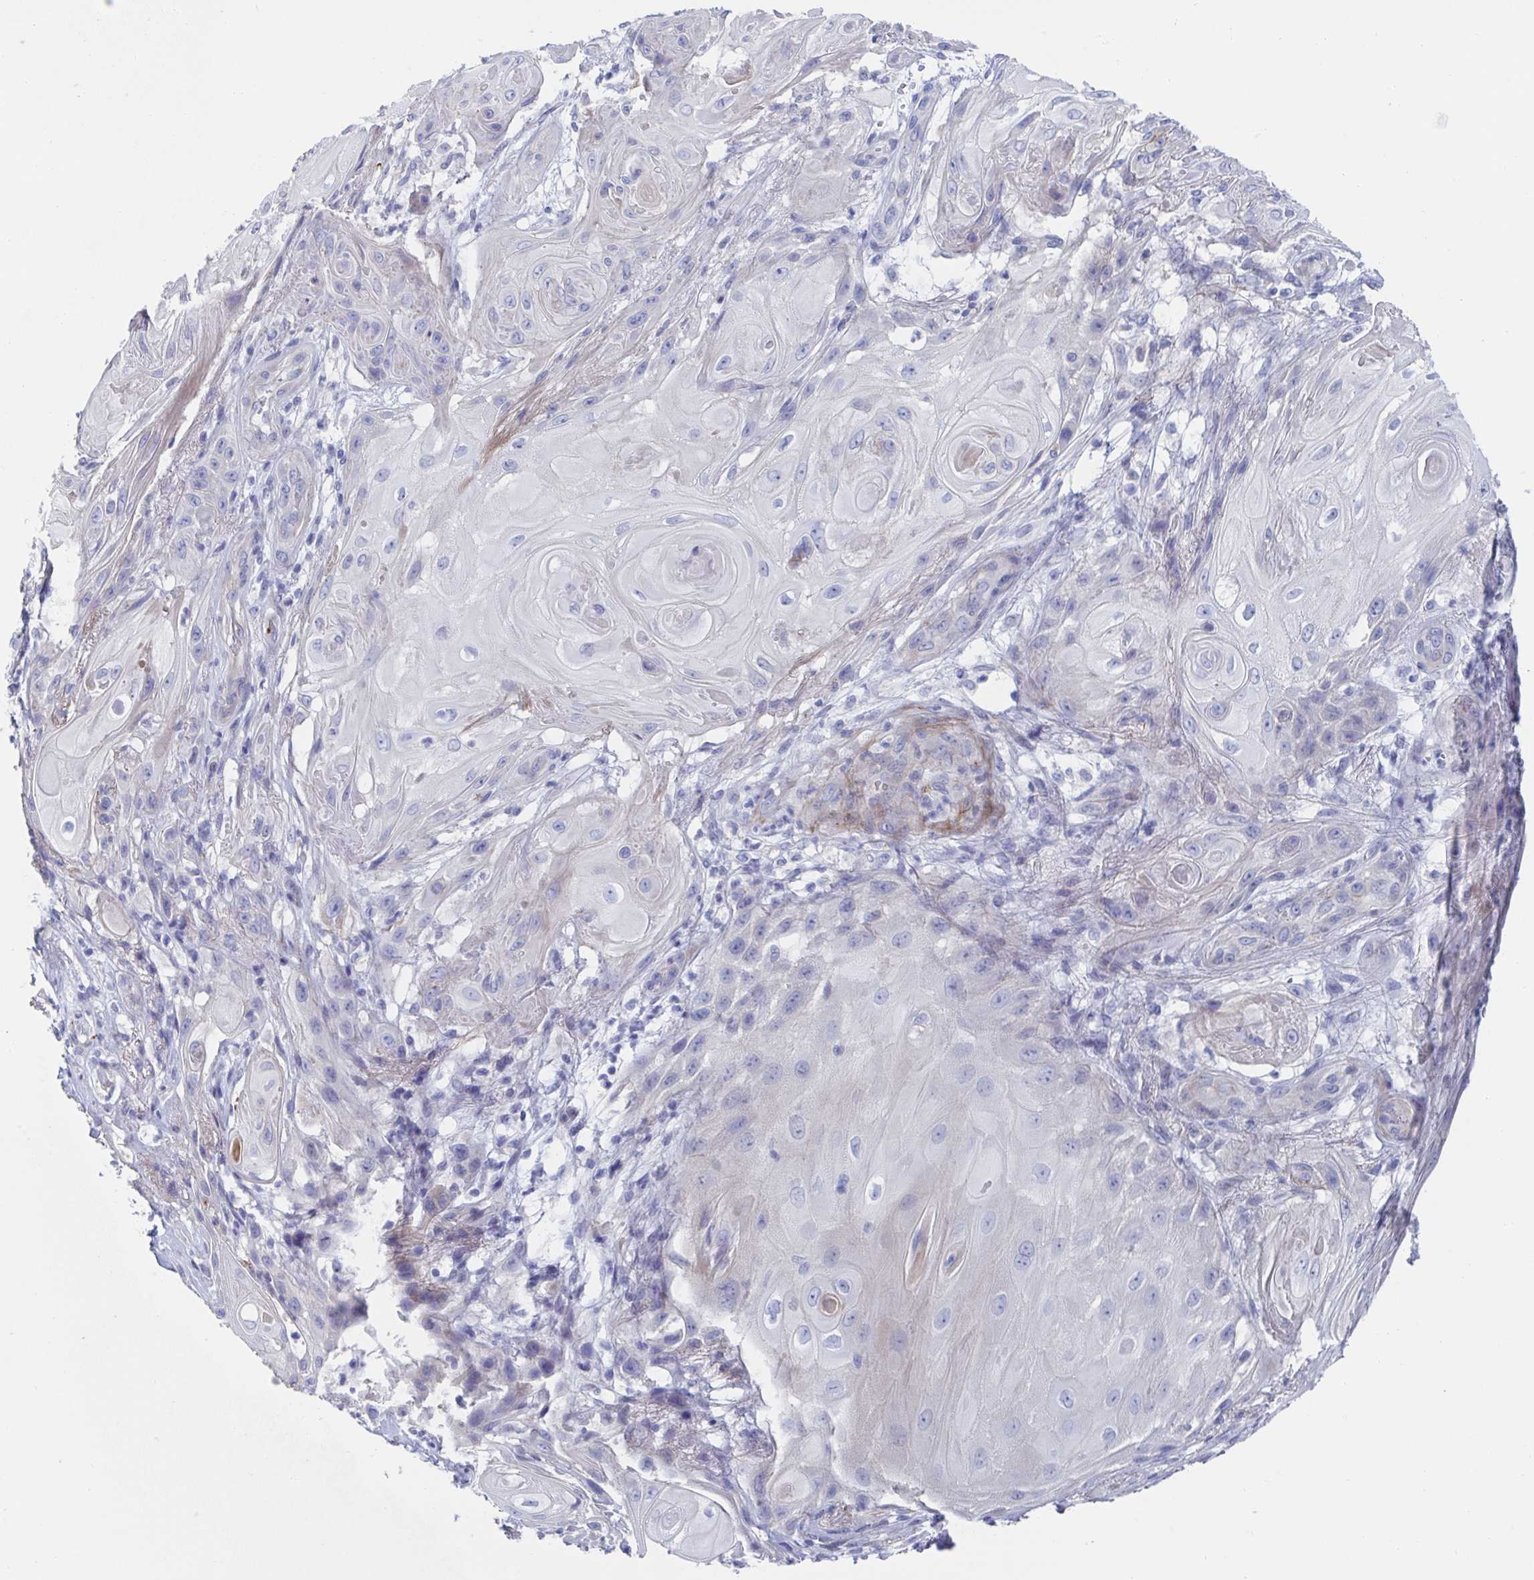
{"staining": {"intensity": "negative", "quantity": "none", "location": "none"}, "tissue": "skin cancer", "cell_type": "Tumor cells", "image_type": "cancer", "snomed": [{"axis": "morphology", "description": "Squamous cell carcinoma, NOS"}, {"axis": "topography", "description": "Skin"}], "caption": "Immunohistochemistry (IHC) image of skin cancer (squamous cell carcinoma) stained for a protein (brown), which demonstrates no positivity in tumor cells.", "gene": "CDH2", "patient": {"sex": "male", "age": 62}}